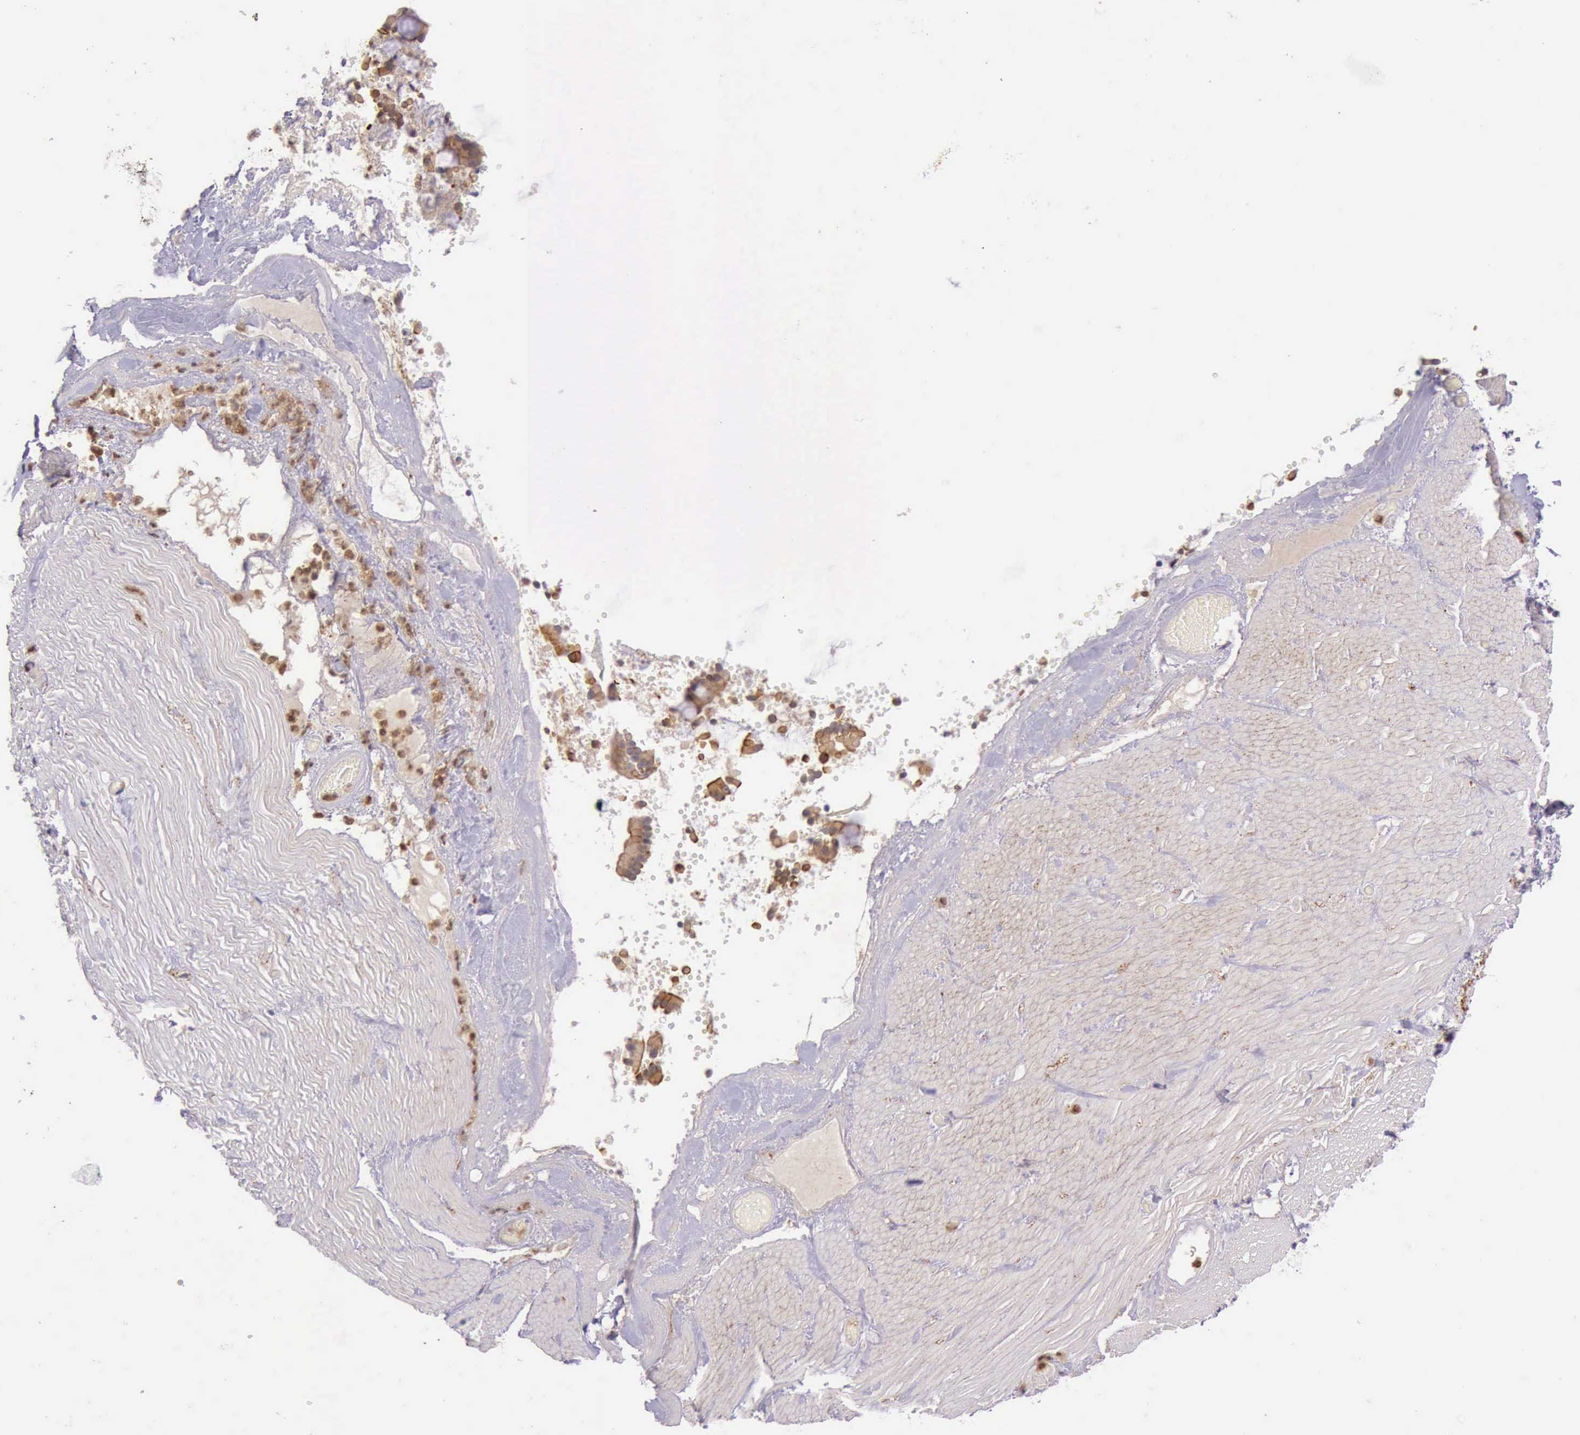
{"staining": {"intensity": "negative", "quantity": "none", "location": "none"}, "tissue": "smooth muscle", "cell_type": "Smooth muscle cells", "image_type": "normal", "snomed": [{"axis": "morphology", "description": "Normal tissue, NOS"}, {"axis": "topography", "description": "Duodenum"}], "caption": "Immunohistochemistry (IHC) micrograph of benign smooth muscle: smooth muscle stained with DAB shows no significant protein staining in smooth muscle cells. Nuclei are stained in blue.", "gene": "PRICKLE3", "patient": {"sex": "male", "age": 63}}